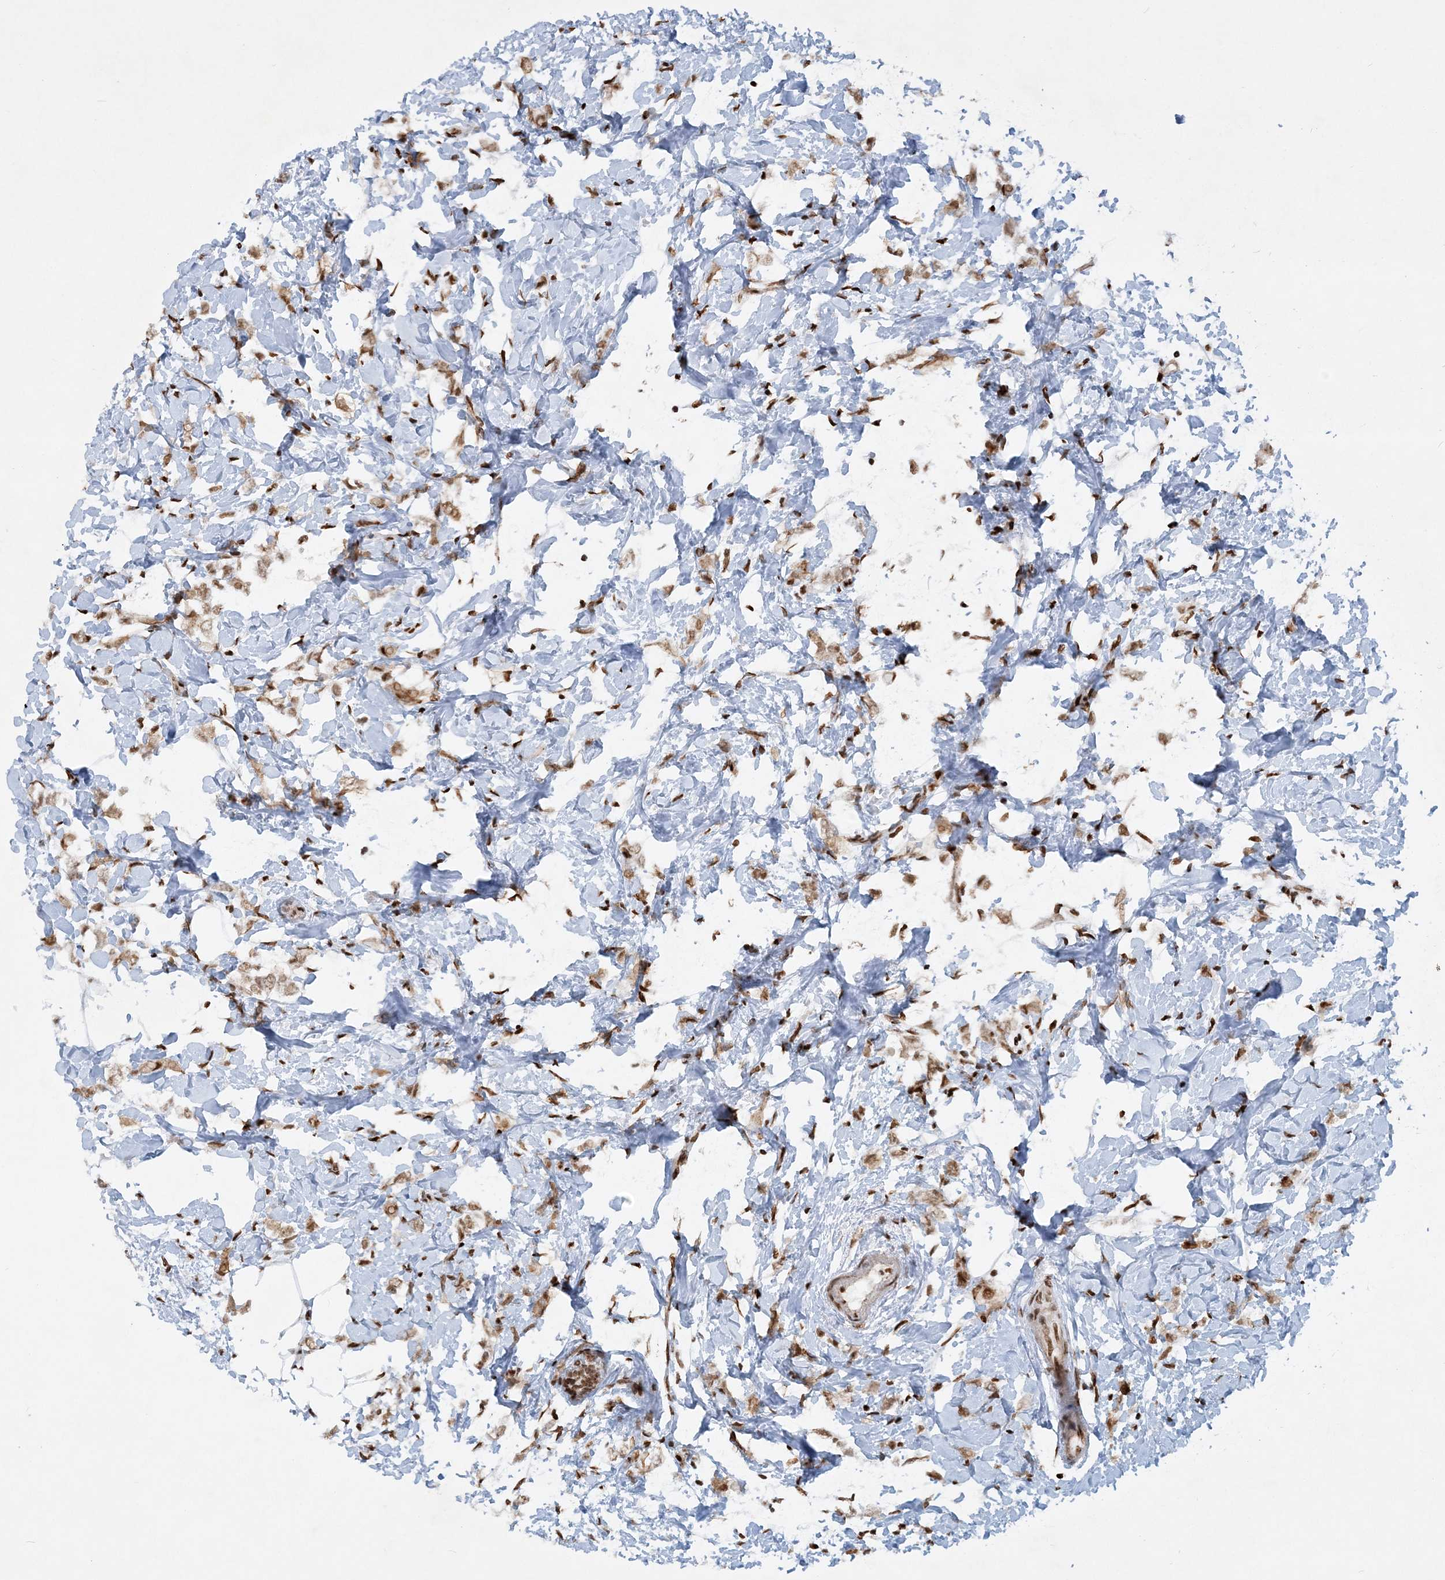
{"staining": {"intensity": "moderate", "quantity": ">75%", "location": "nuclear"}, "tissue": "breast cancer", "cell_type": "Tumor cells", "image_type": "cancer", "snomed": [{"axis": "morphology", "description": "Normal tissue, NOS"}, {"axis": "morphology", "description": "Lobular carcinoma"}, {"axis": "topography", "description": "Breast"}], "caption": "This micrograph shows IHC staining of breast cancer, with medium moderate nuclear staining in approximately >75% of tumor cells.", "gene": "DELE1", "patient": {"sex": "female", "age": 47}}